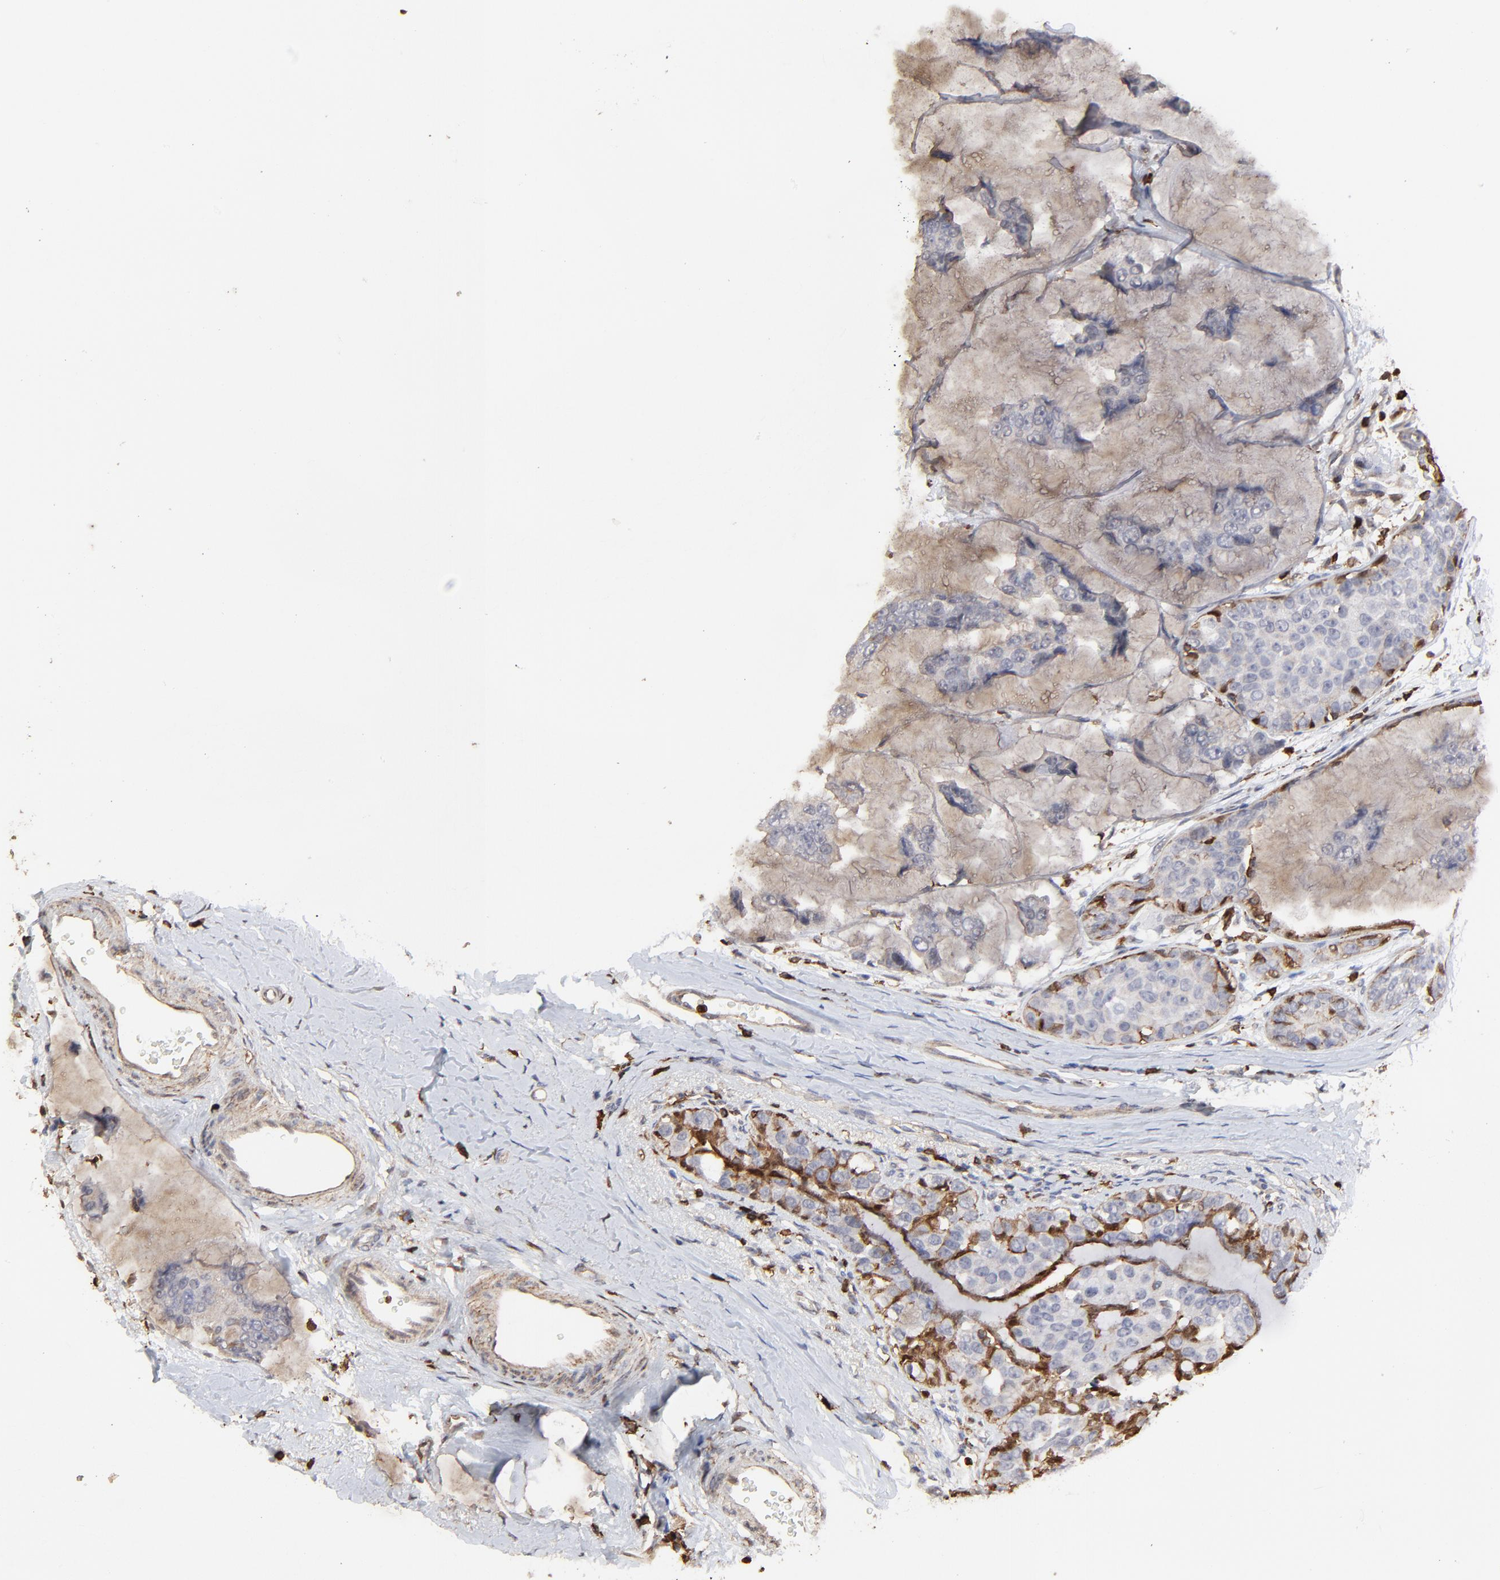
{"staining": {"intensity": "negative", "quantity": "none", "location": "none"}, "tissue": "breast cancer", "cell_type": "Tumor cells", "image_type": "cancer", "snomed": [{"axis": "morphology", "description": "Normal tissue, NOS"}, {"axis": "morphology", "description": "Duct carcinoma"}, {"axis": "topography", "description": "Breast"}], "caption": "Immunohistochemistry (IHC) histopathology image of neoplastic tissue: intraductal carcinoma (breast) stained with DAB (3,3'-diaminobenzidine) reveals no significant protein expression in tumor cells.", "gene": "SLC6A14", "patient": {"sex": "female", "age": 50}}